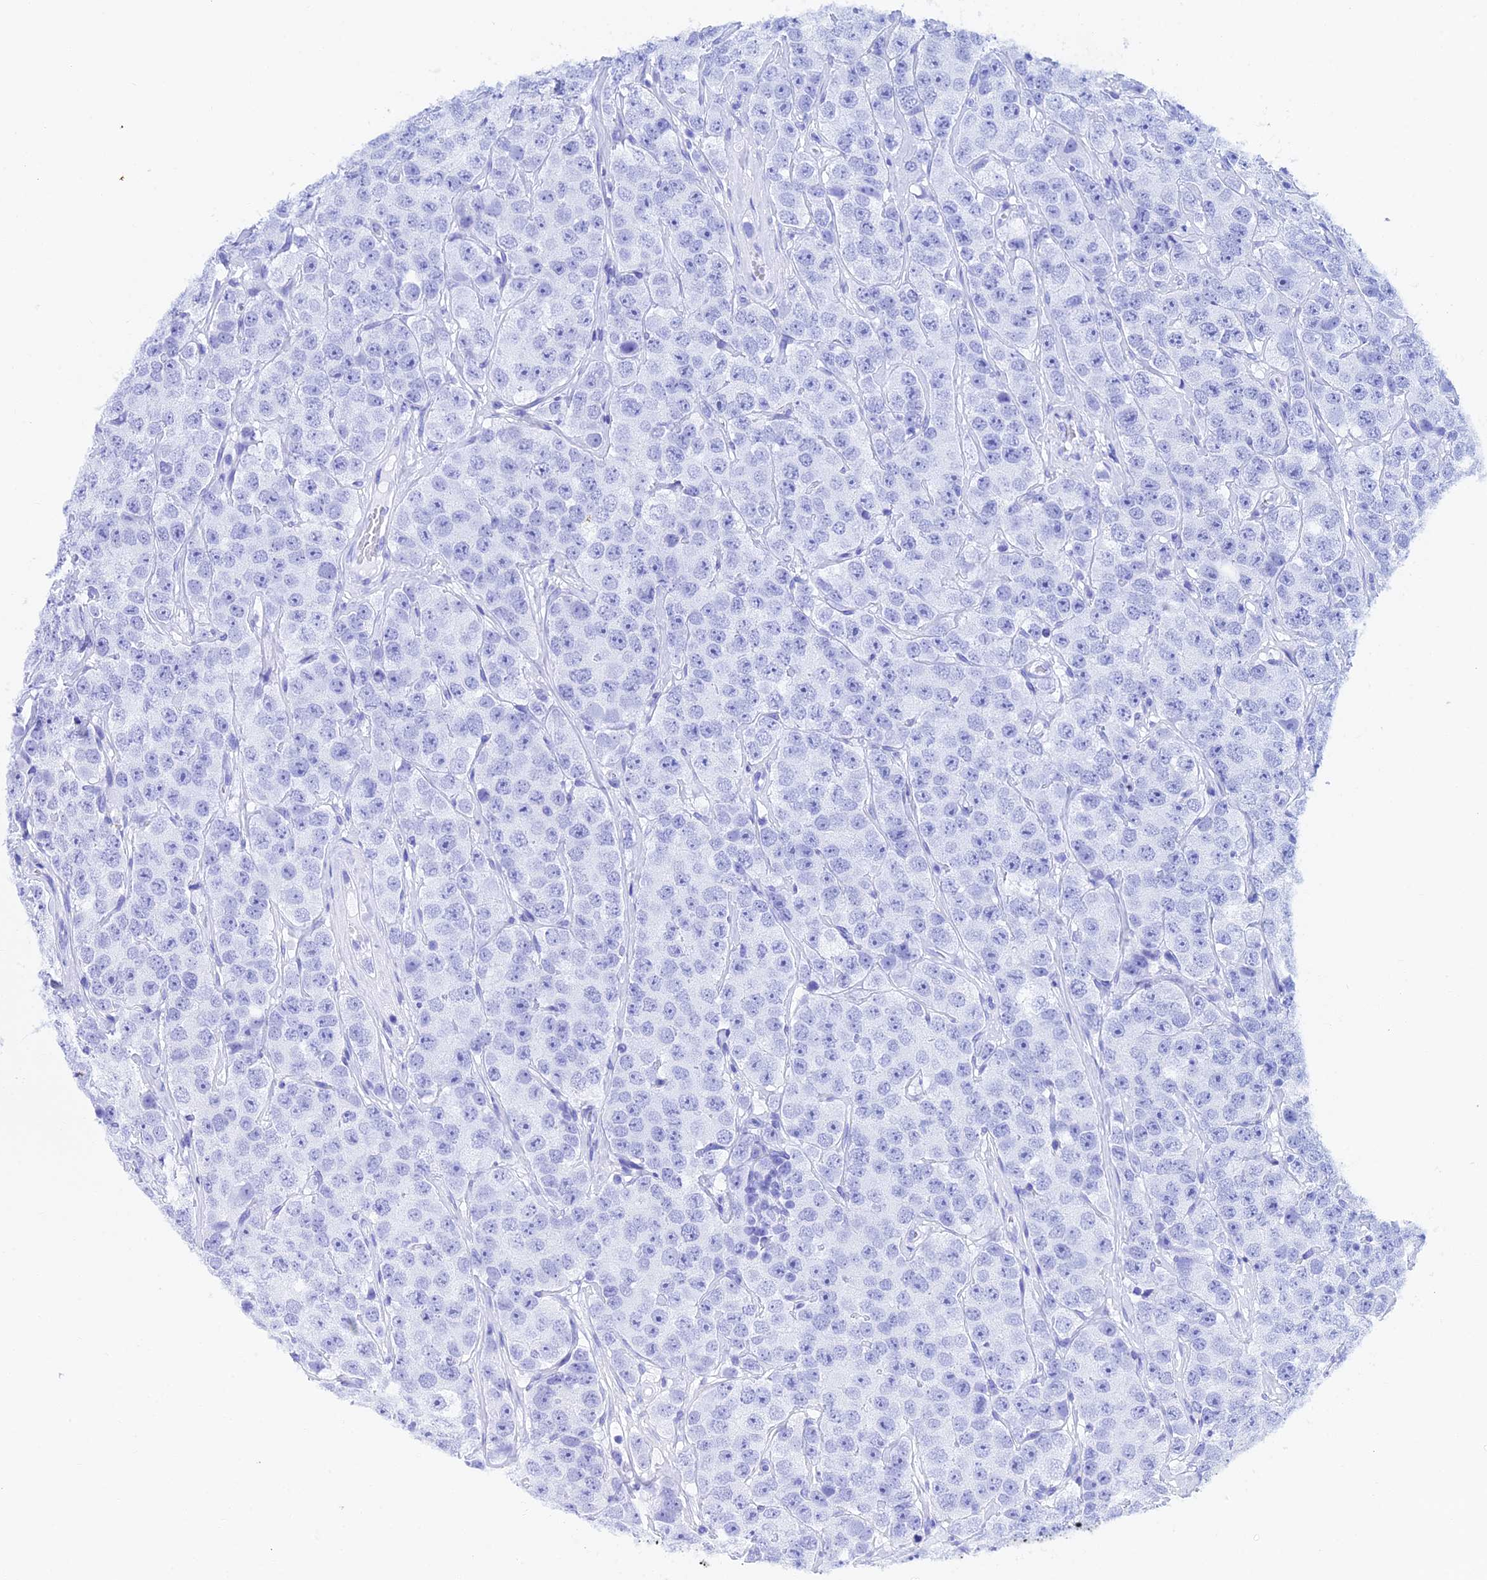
{"staining": {"intensity": "negative", "quantity": "none", "location": "none"}, "tissue": "testis cancer", "cell_type": "Tumor cells", "image_type": "cancer", "snomed": [{"axis": "morphology", "description": "Seminoma, NOS"}, {"axis": "topography", "description": "Testis"}], "caption": "Protein analysis of testis cancer (seminoma) shows no significant positivity in tumor cells.", "gene": "CDNF", "patient": {"sex": "male", "age": 28}}